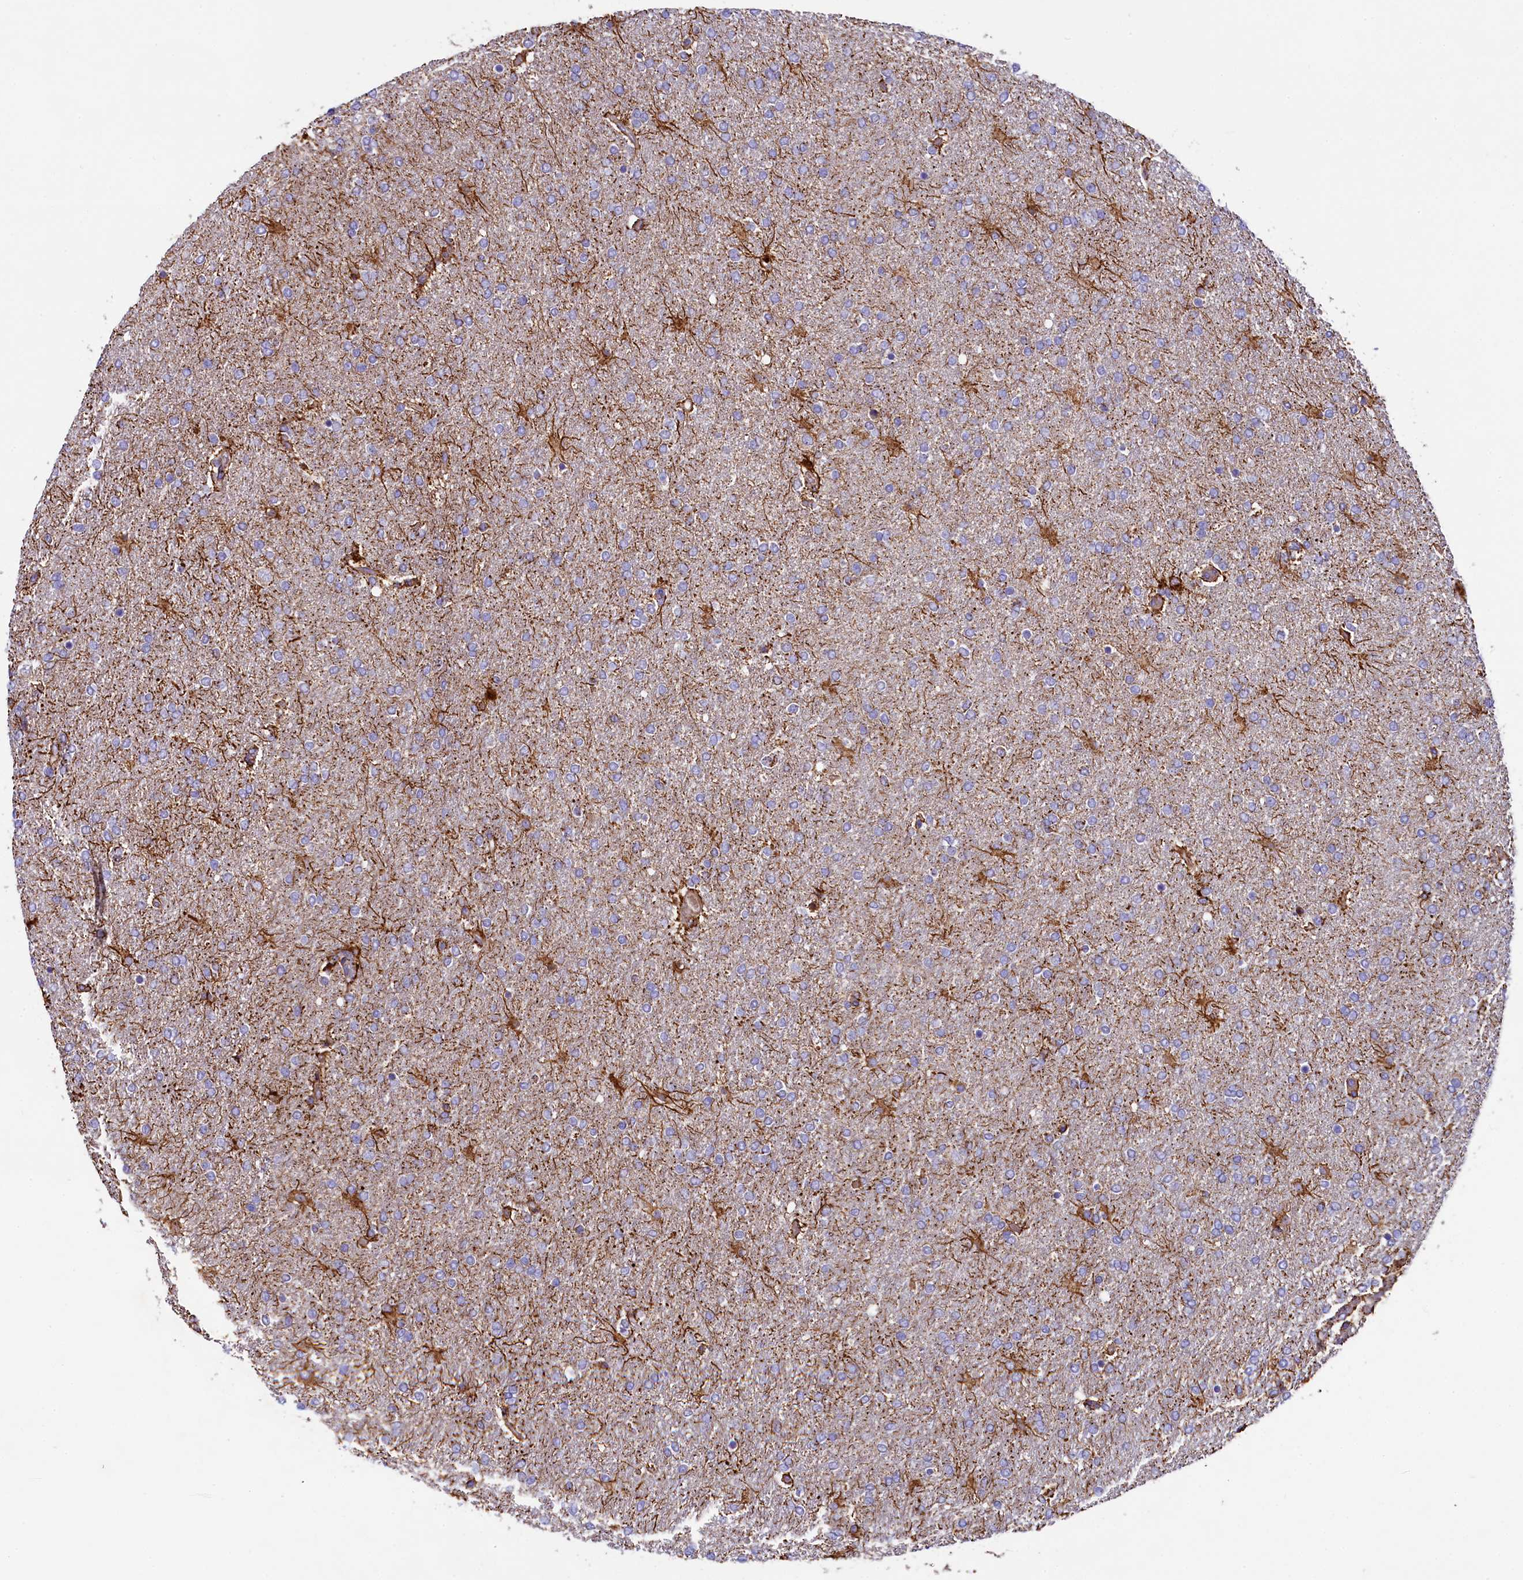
{"staining": {"intensity": "weak", "quantity": "<25%", "location": "cytoplasmic/membranous"}, "tissue": "glioma", "cell_type": "Tumor cells", "image_type": "cancer", "snomed": [{"axis": "morphology", "description": "Glioma, malignant, High grade"}, {"axis": "topography", "description": "Brain"}], "caption": "Glioma was stained to show a protein in brown. There is no significant positivity in tumor cells.", "gene": "CLYBL", "patient": {"sex": "male", "age": 72}}